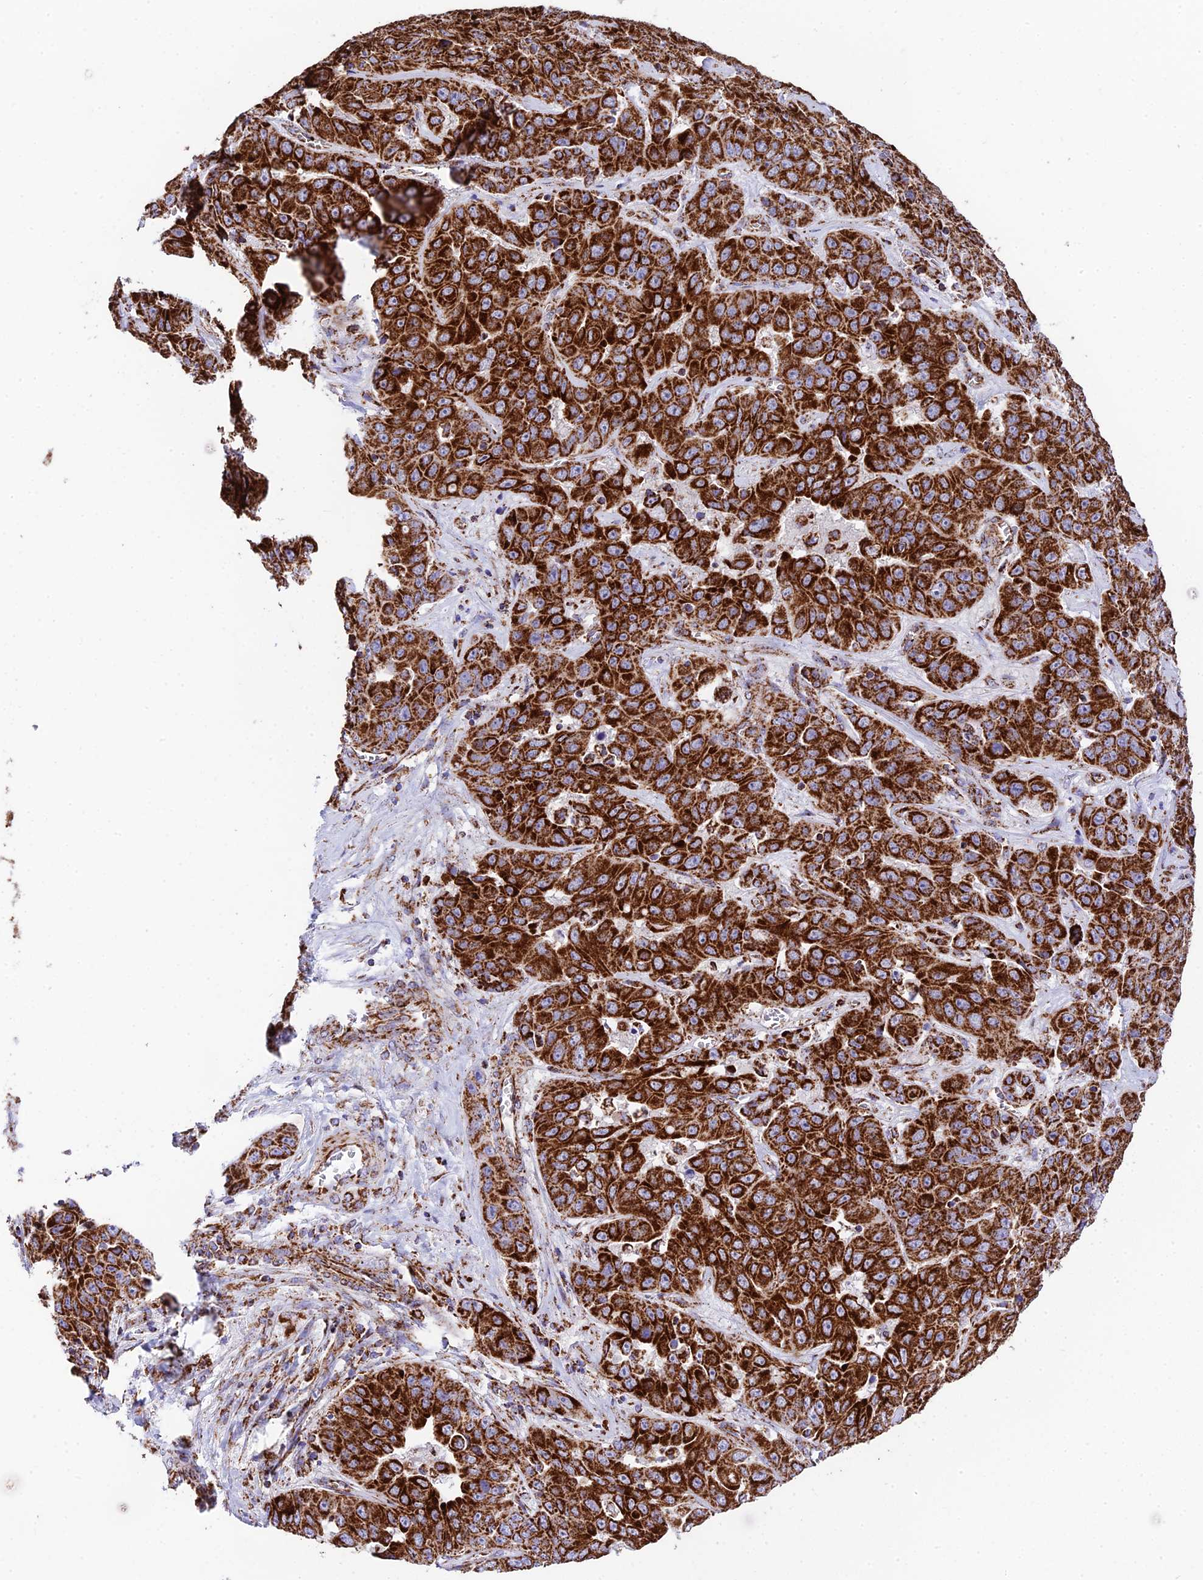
{"staining": {"intensity": "strong", "quantity": ">75%", "location": "cytoplasmic/membranous"}, "tissue": "liver cancer", "cell_type": "Tumor cells", "image_type": "cancer", "snomed": [{"axis": "morphology", "description": "Cholangiocarcinoma"}, {"axis": "topography", "description": "Liver"}], "caption": "A photomicrograph showing strong cytoplasmic/membranous expression in about >75% of tumor cells in liver cancer, as visualized by brown immunohistochemical staining.", "gene": "CHCHD3", "patient": {"sex": "female", "age": 52}}